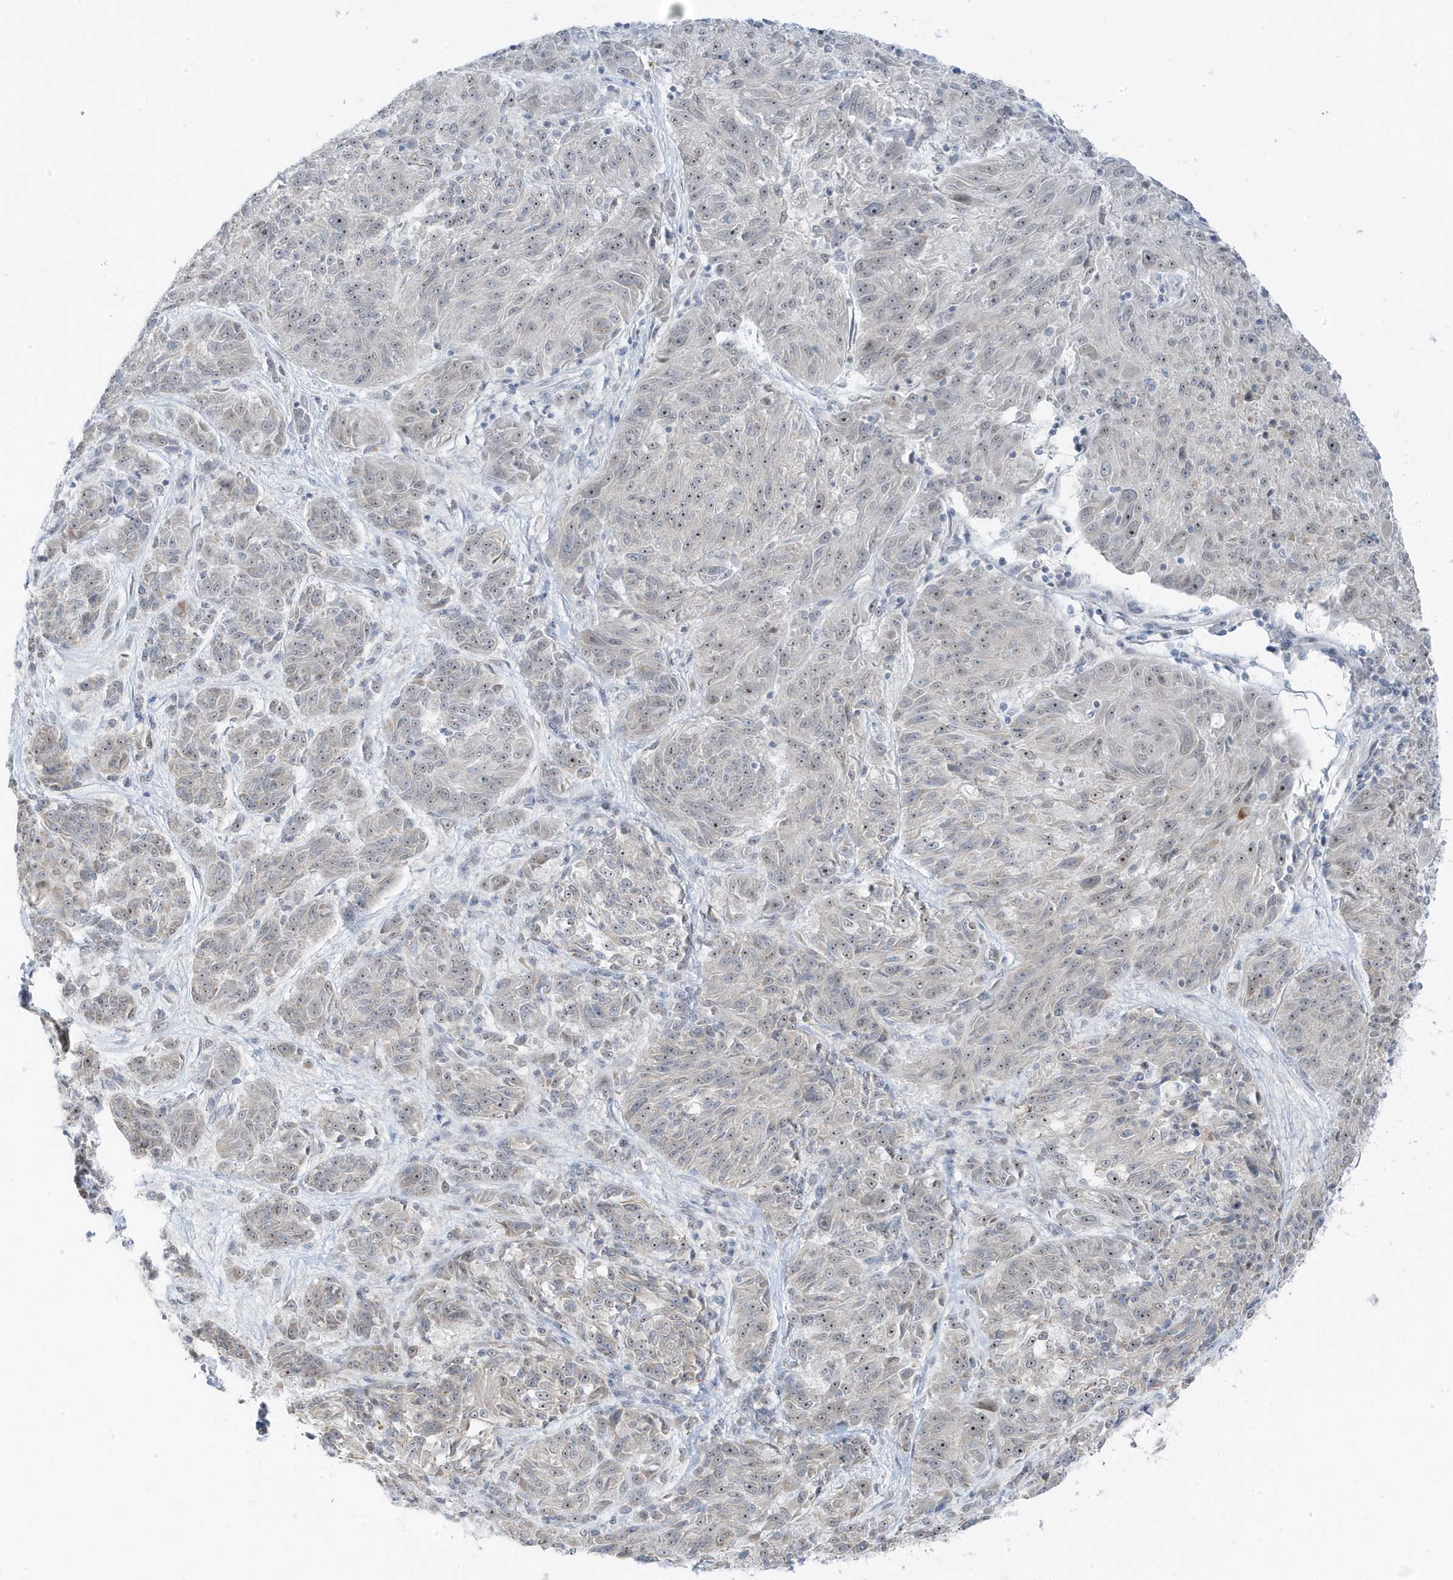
{"staining": {"intensity": "weak", "quantity": "25%-75%", "location": "cytoplasmic/membranous,nuclear"}, "tissue": "melanoma", "cell_type": "Tumor cells", "image_type": "cancer", "snomed": [{"axis": "morphology", "description": "Malignant melanoma, NOS"}, {"axis": "topography", "description": "Skin"}], "caption": "Immunohistochemistry image of neoplastic tissue: melanoma stained using immunohistochemistry shows low levels of weak protein expression localized specifically in the cytoplasmic/membranous and nuclear of tumor cells, appearing as a cytoplasmic/membranous and nuclear brown color.", "gene": "TSEN15", "patient": {"sex": "male", "age": 53}}